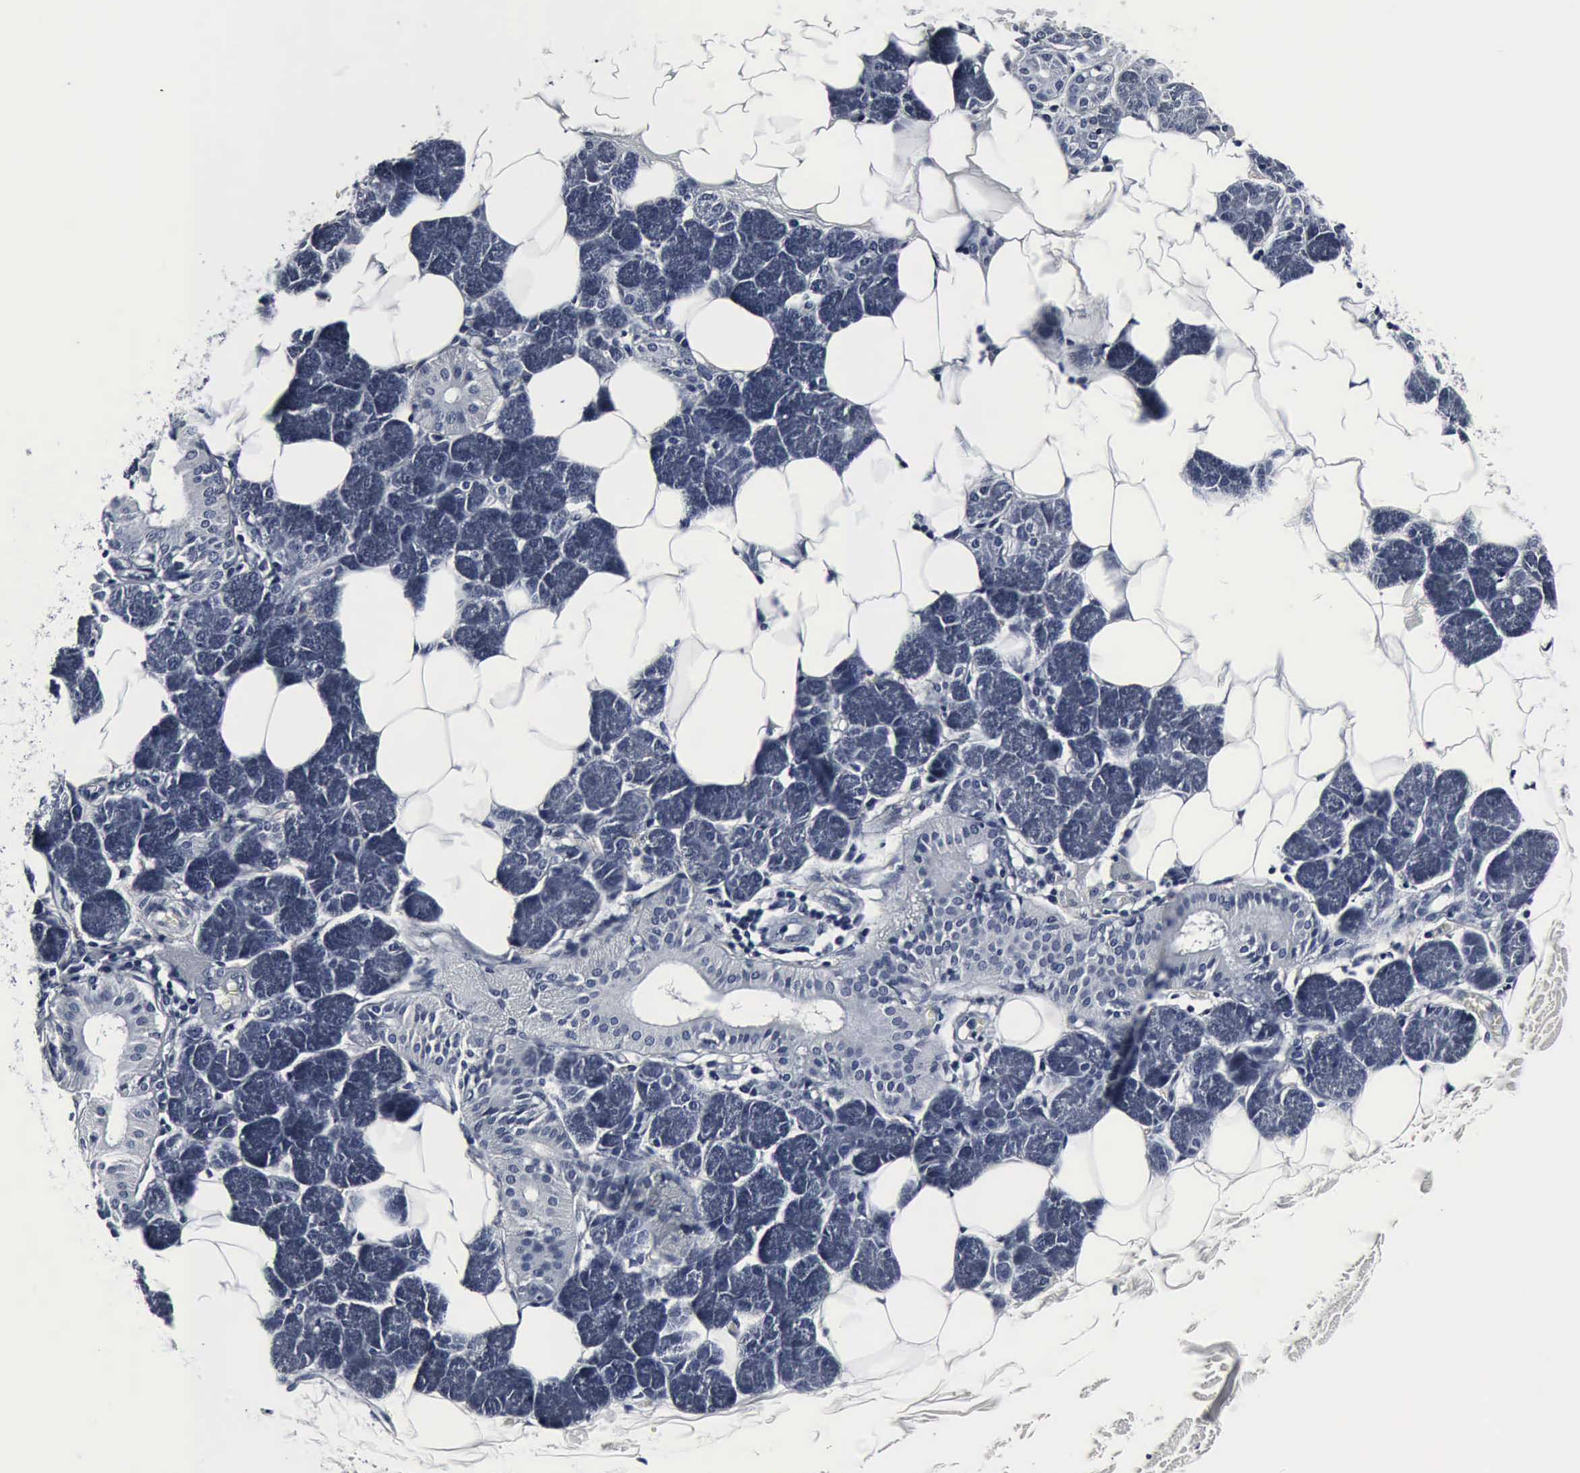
{"staining": {"intensity": "negative", "quantity": "none", "location": "none"}, "tissue": "salivary gland", "cell_type": "Glandular cells", "image_type": "normal", "snomed": [{"axis": "morphology", "description": "Normal tissue, NOS"}, {"axis": "morphology", "description": "Adenoma, NOS"}, {"axis": "topography", "description": "Salivary gland"}], "caption": "This histopathology image is of benign salivary gland stained with immunohistochemistry (IHC) to label a protein in brown with the nuclei are counter-stained blue. There is no expression in glandular cells. The staining is performed using DAB brown chromogen with nuclei counter-stained in using hematoxylin.", "gene": "SNAP25", "patient": {"sex": "female", "age": 32}}